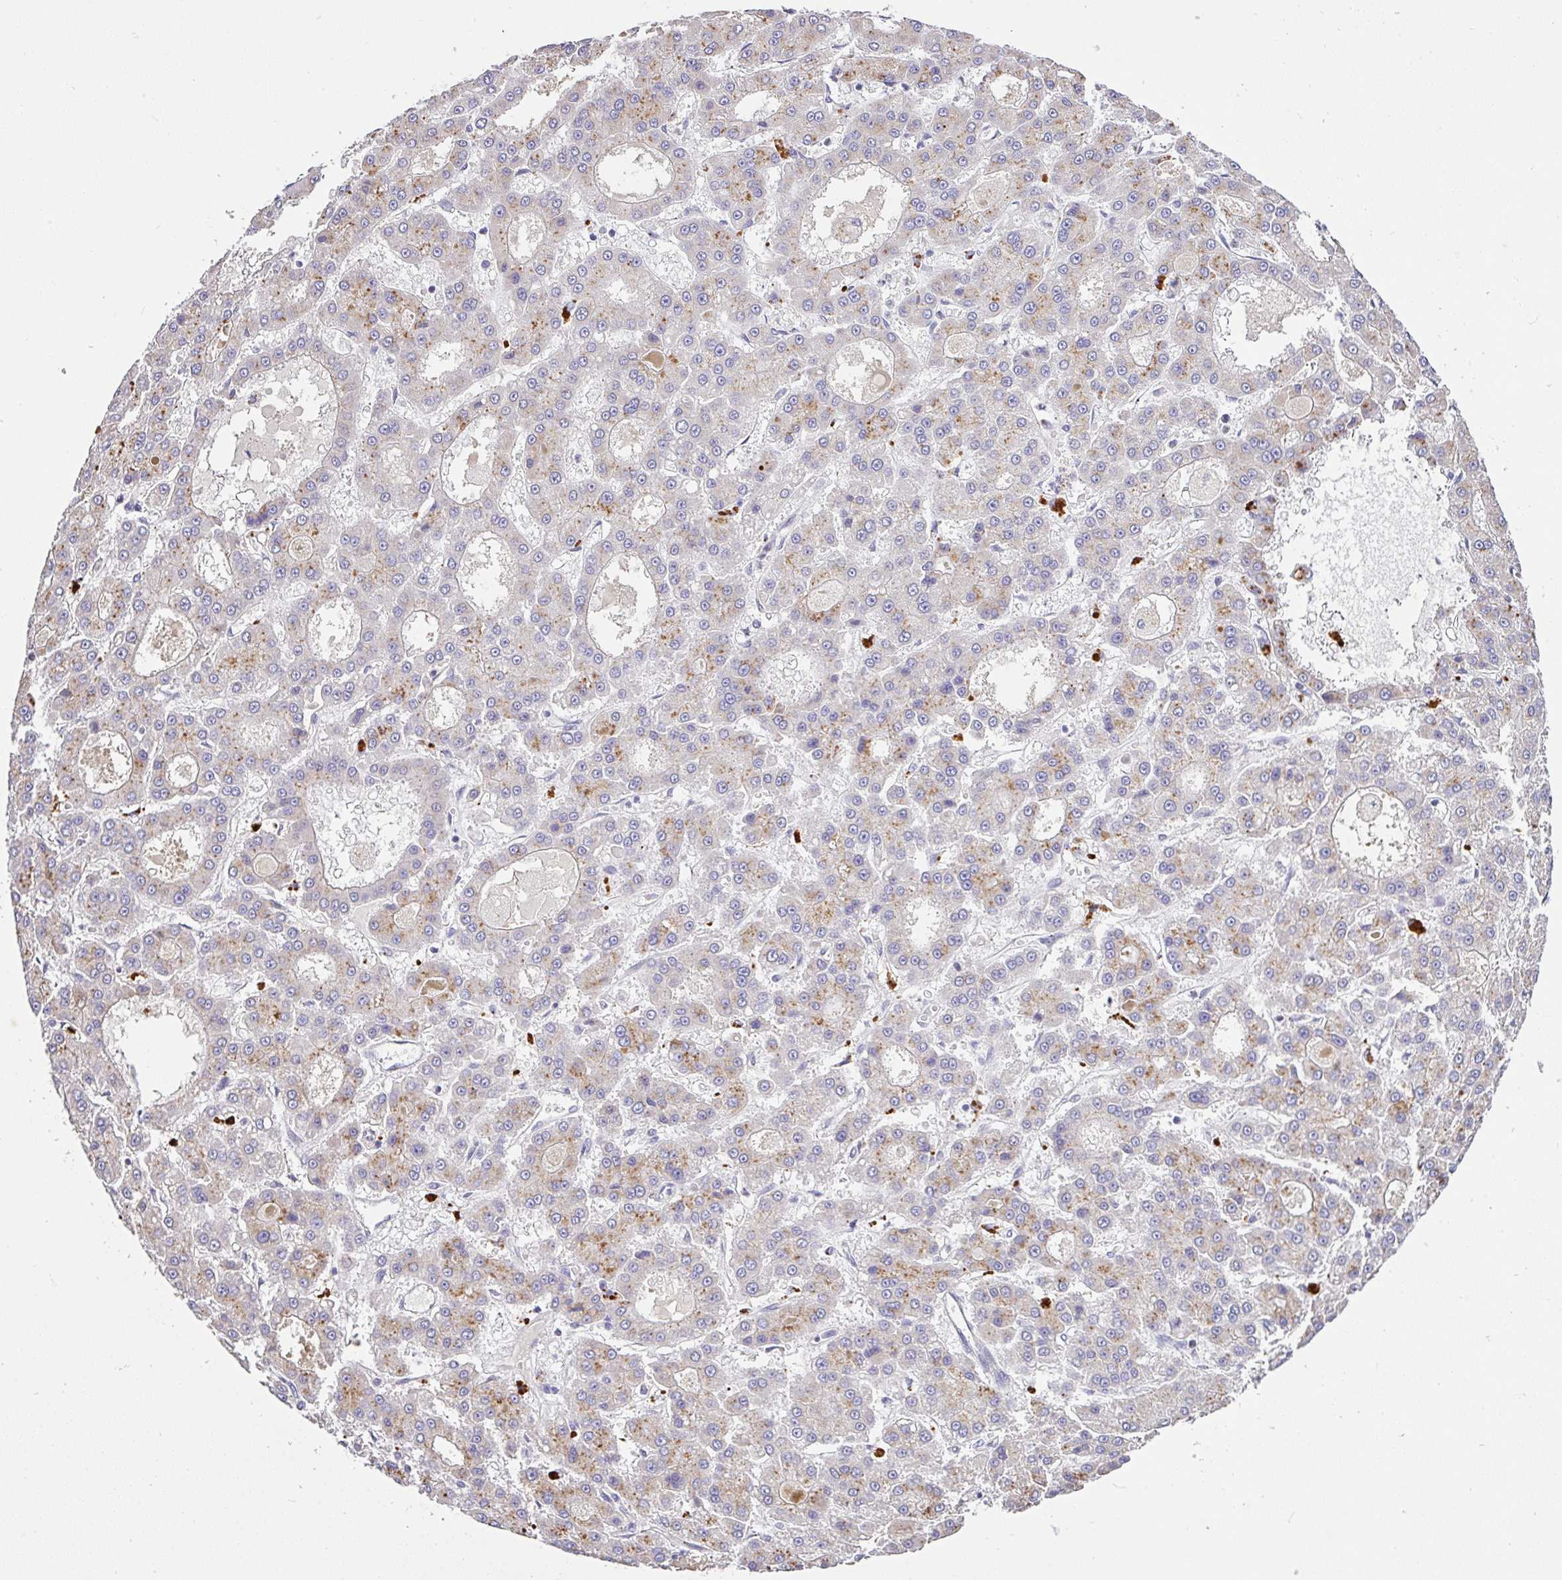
{"staining": {"intensity": "moderate", "quantity": "<25%", "location": "cytoplasmic/membranous"}, "tissue": "liver cancer", "cell_type": "Tumor cells", "image_type": "cancer", "snomed": [{"axis": "morphology", "description": "Carcinoma, Hepatocellular, NOS"}, {"axis": "topography", "description": "Liver"}], "caption": "Protein expression analysis of human hepatocellular carcinoma (liver) reveals moderate cytoplasmic/membranous positivity in approximately <25% of tumor cells.", "gene": "EPN3", "patient": {"sex": "male", "age": 70}}